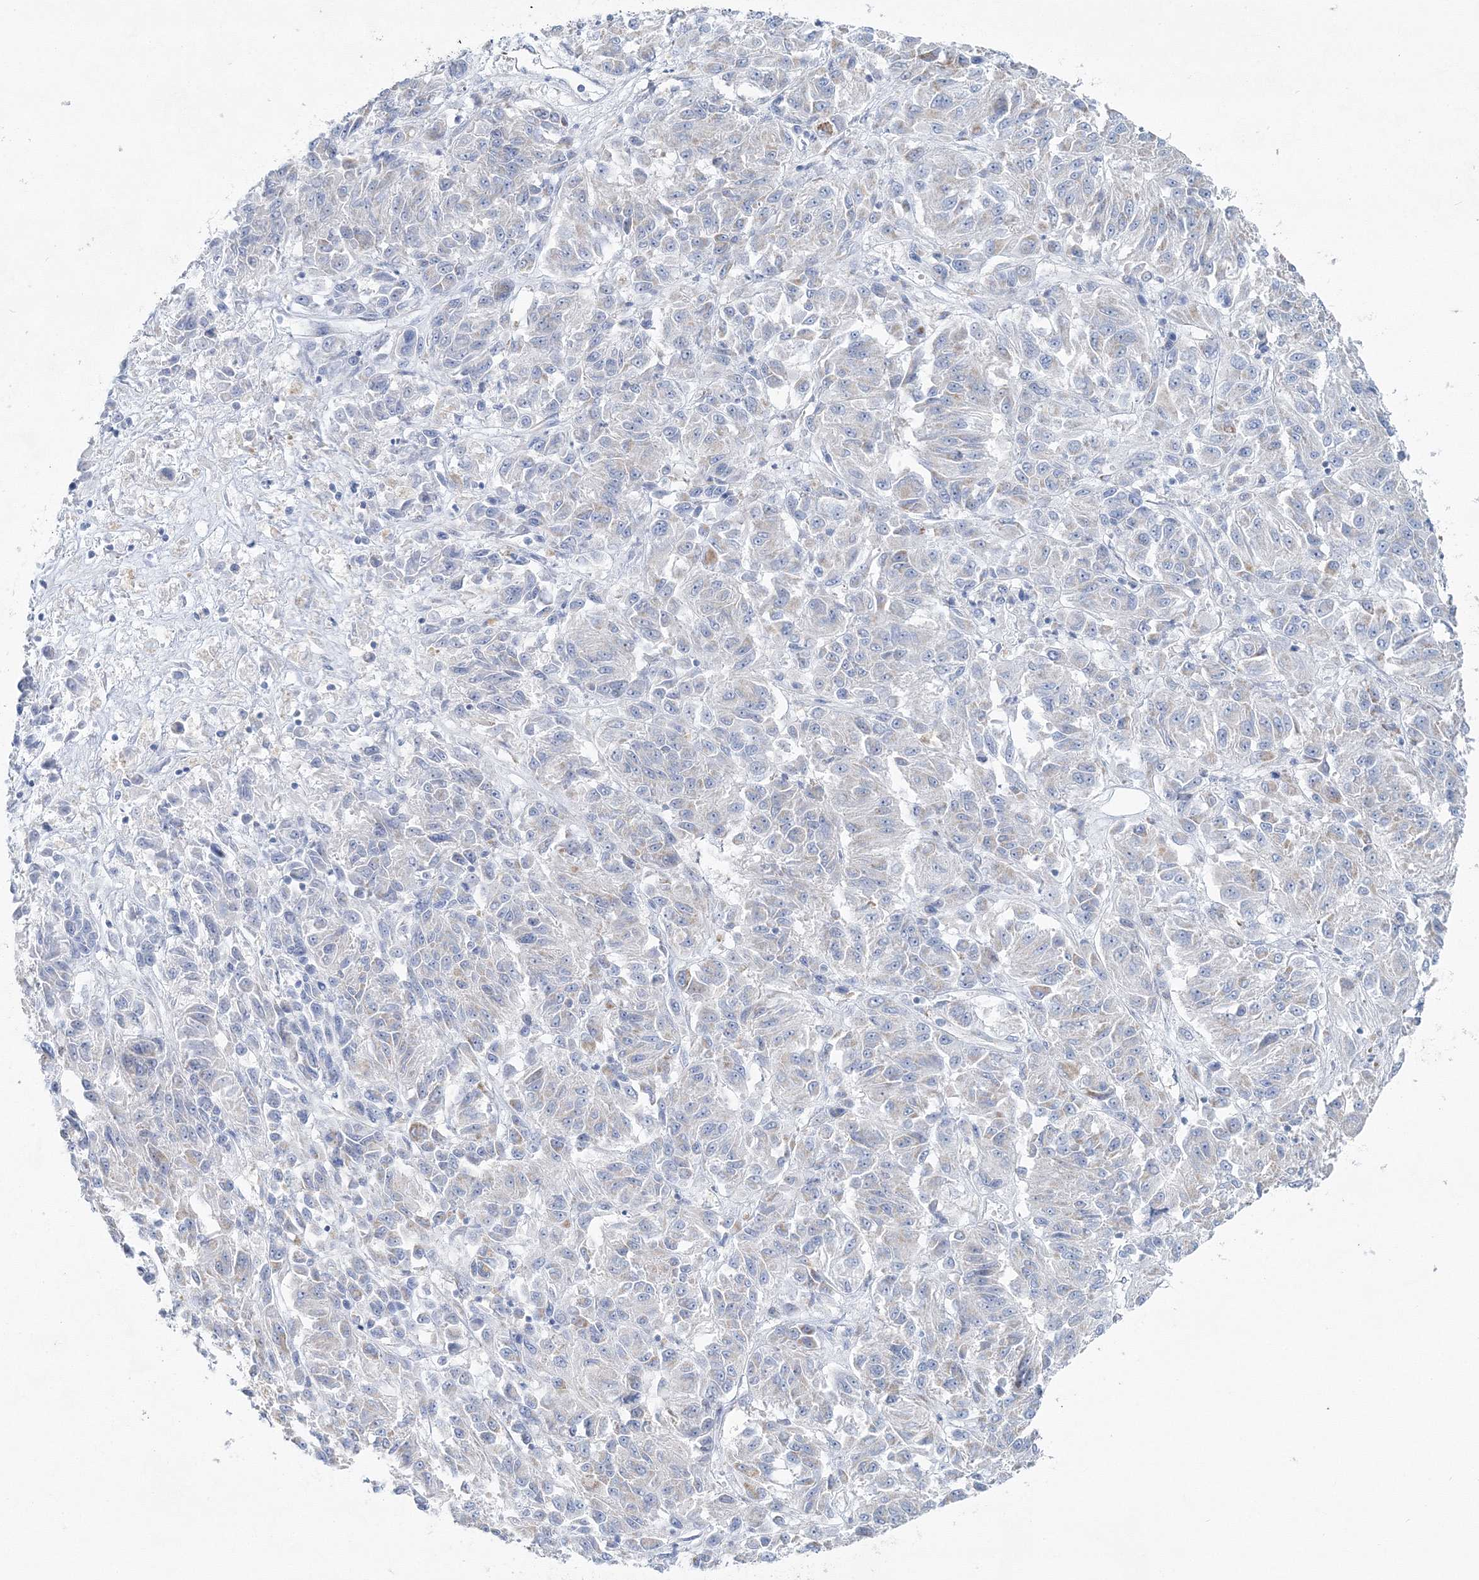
{"staining": {"intensity": "negative", "quantity": "none", "location": "none"}, "tissue": "melanoma", "cell_type": "Tumor cells", "image_type": "cancer", "snomed": [{"axis": "morphology", "description": "Malignant melanoma, Metastatic site"}, {"axis": "topography", "description": "Lung"}], "caption": "IHC histopathology image of malignant melanoma (metastatic site) stained for a protein (brown), which demonstrates no positivity in tumor cells.", "gene": "HIBCH", "patient": {"sex": "male", "age": 64}}